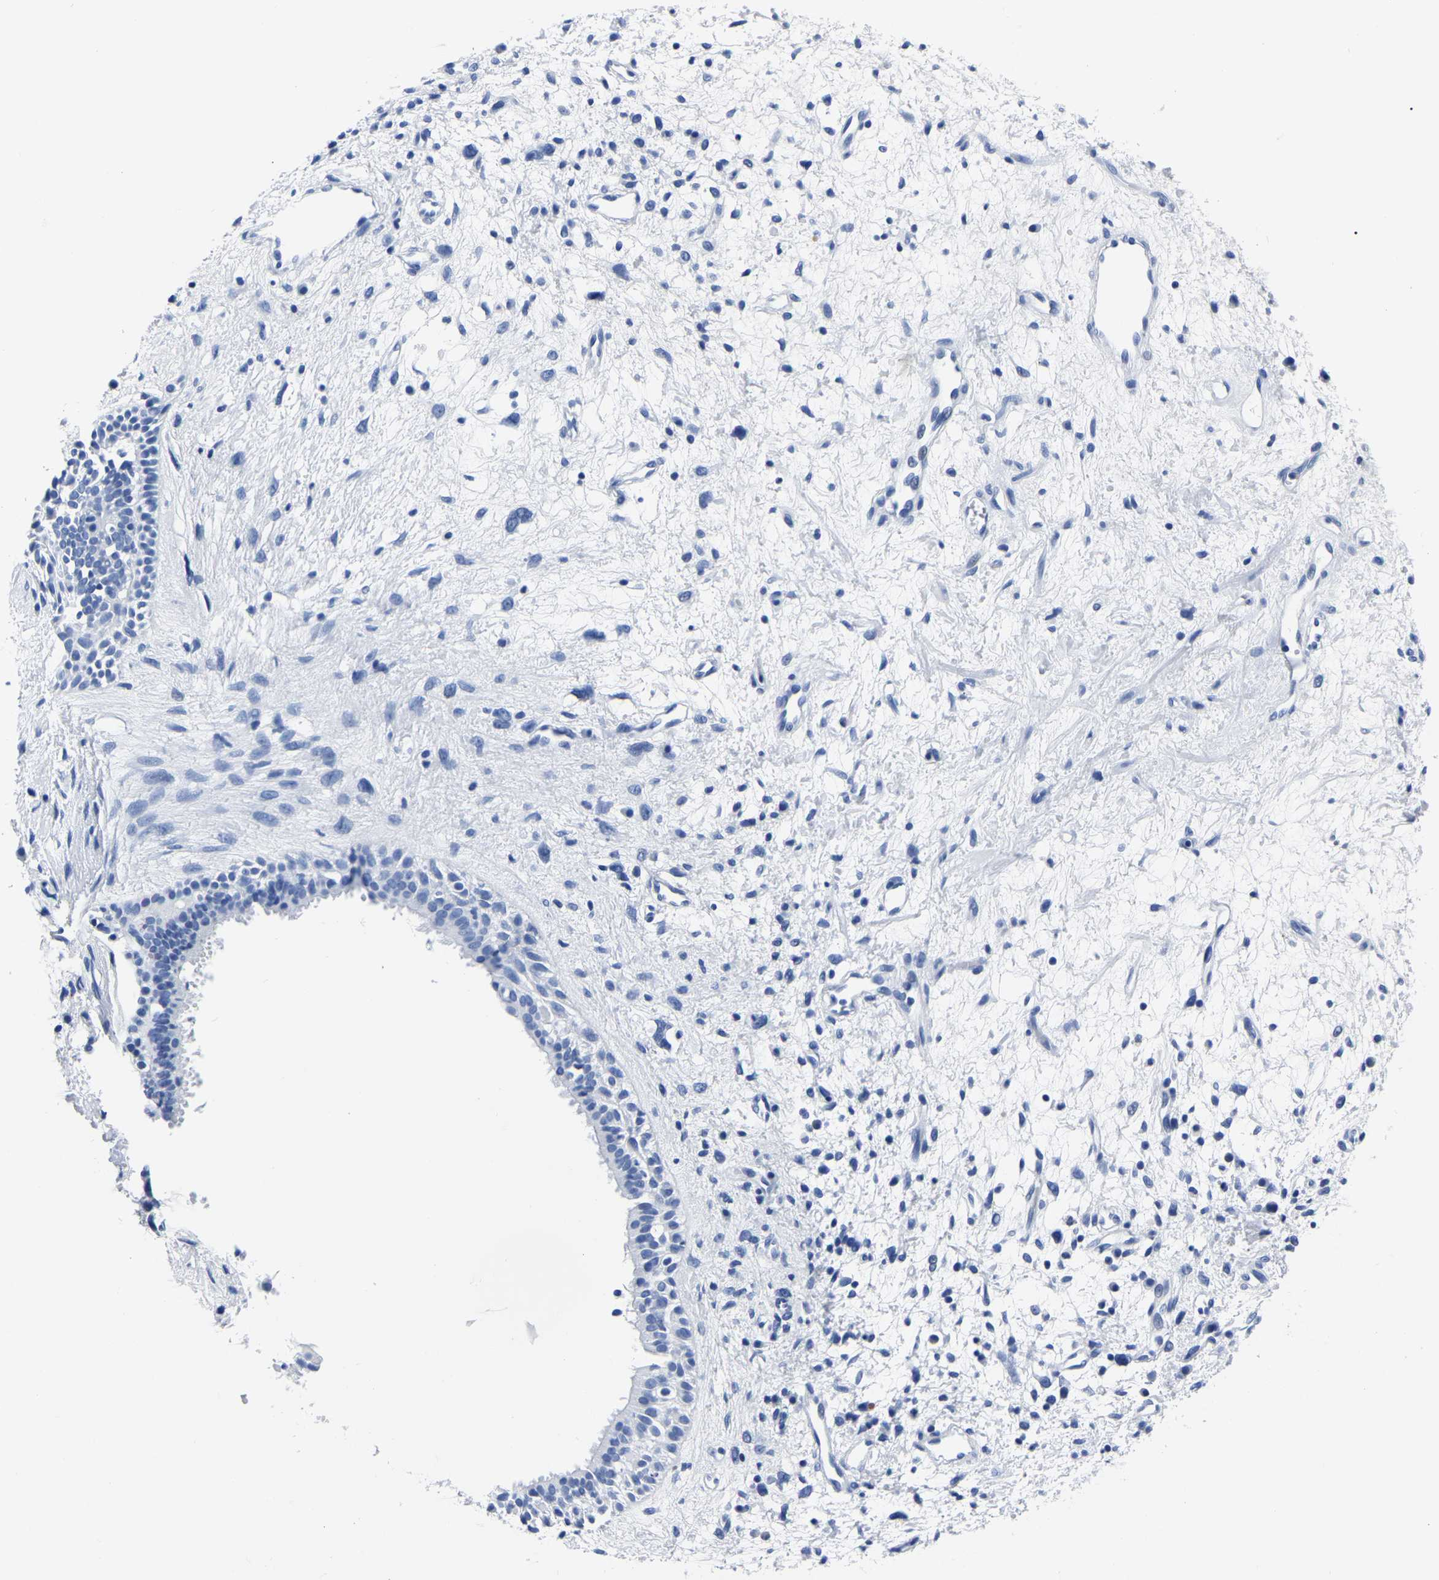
{"staining": {"intensity": "negative", "quantity": "none", "location": "none"}, "tissue": "nasopharynx", "cell_type": "Respiratory epithelial cells", "image_type": "normal", "snomed": [{"axis": "morphology", "description": "Normal tissue, NOS"}, {"axis": "topography", "description": "Nasopharynx"}], "caption": "Respiratory epithelial cells show no significant expression in normal nasopharynx. (DAB IHC visualized using brightfield microscopy, high magnification).", "gene": "IMPG2", "patient": {"sex": "male", "age": 22}}